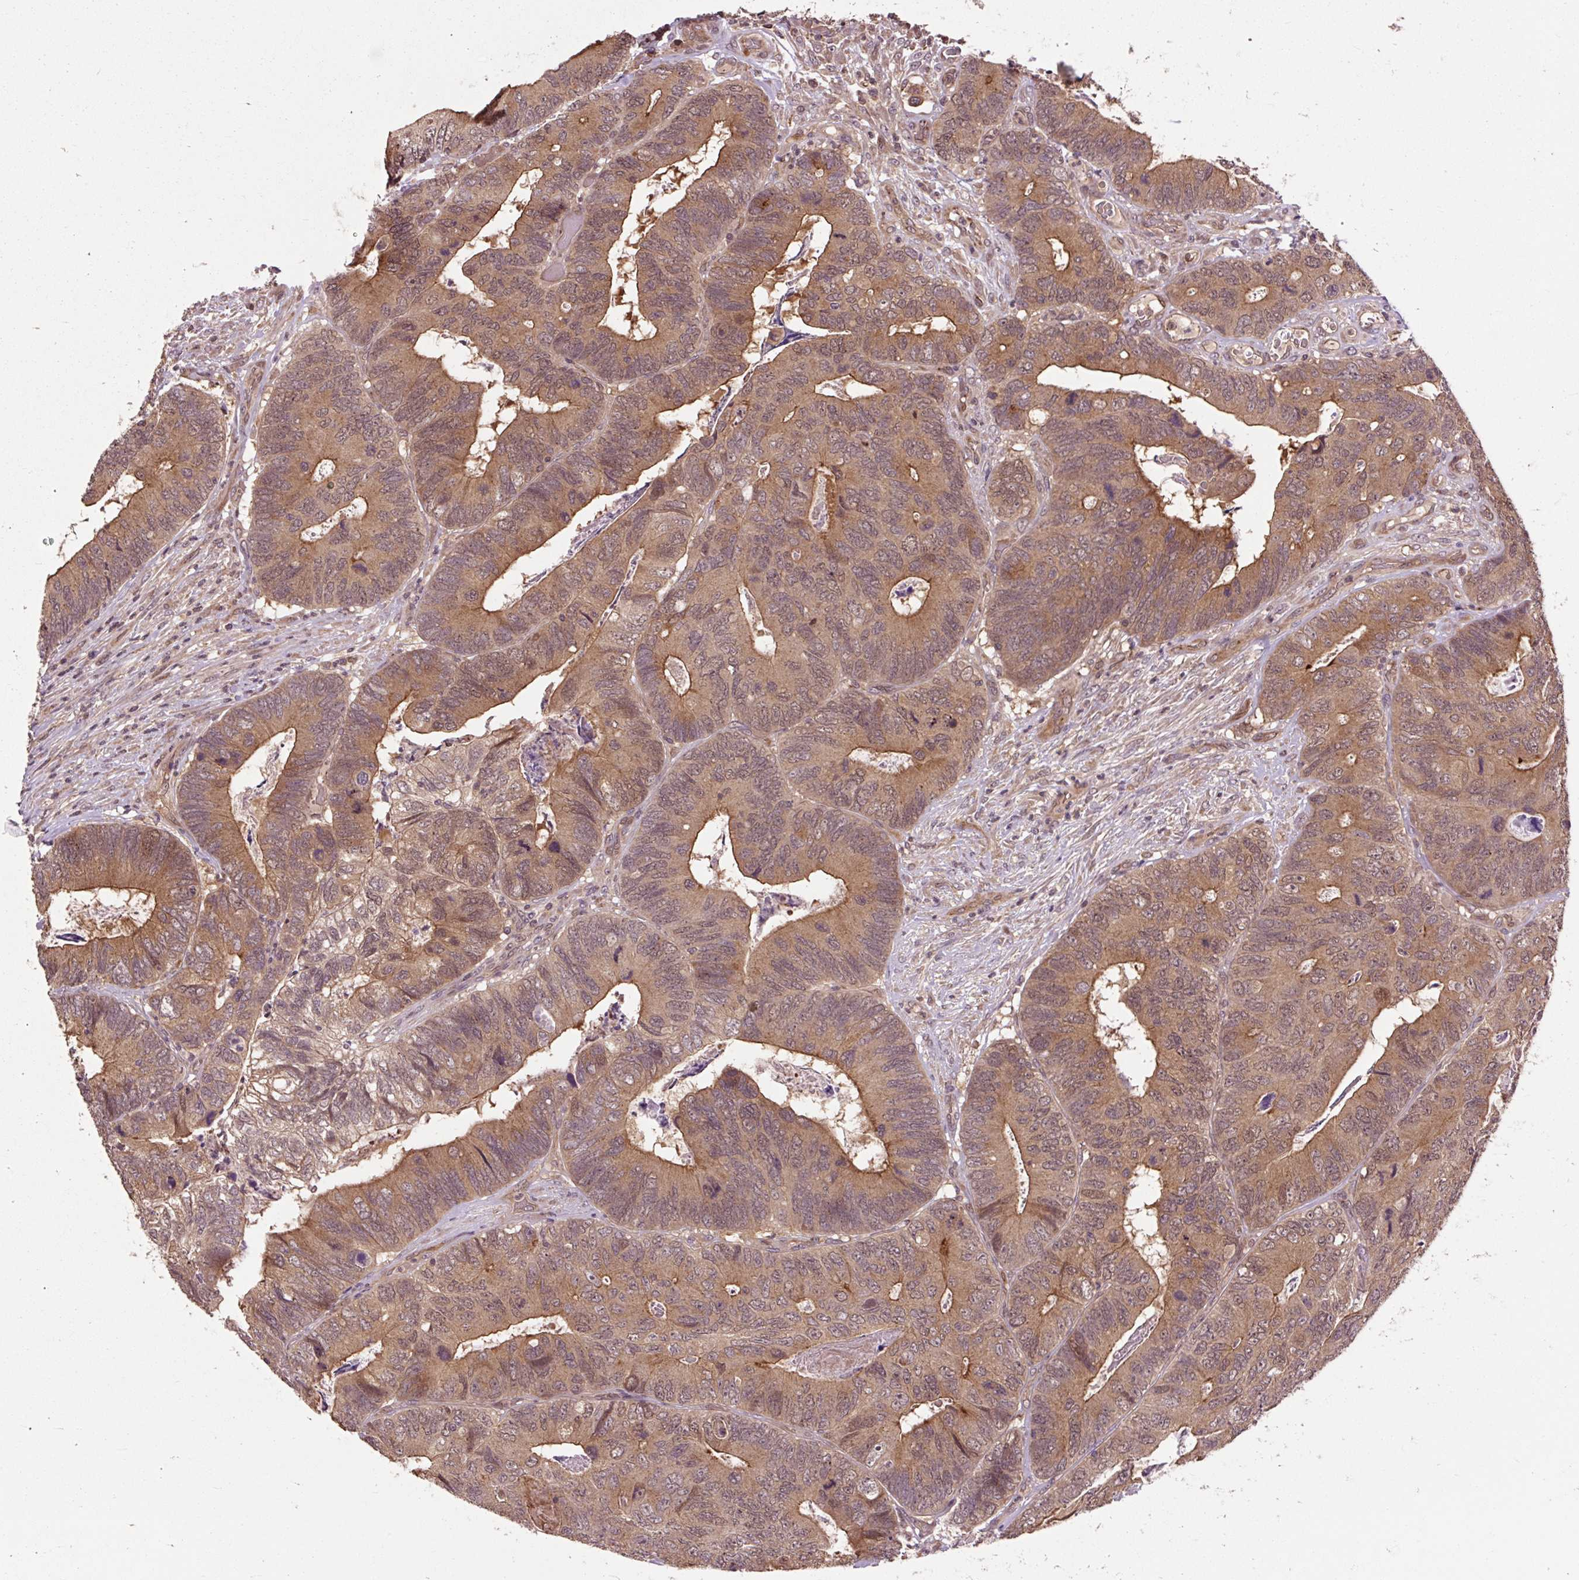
{"staining": {"intensity": "moderate", "quantity": ">75%", "location": "cytoplasmic/membranous,nuclear"}, "tissue": "colorectal cancer", "cell_type": "Tumor cells", "image_type": "cancer", "snomed": [{"axis": "morphology", "description": "Adenocarcinoma, NOS"}, {"axis": "topography", "description": "Colon"}], "caption": "Immunohistochemistry (IHC) photomicrograph of neoplastic tissue: colorectal cancer stained using immunohistochemistry reveals medium levels of moderate protein expression localized specifically in the cytoplasmic/membranous and nuclear of tumor cells, appearing as a cytoplasmic/membranous and nuclear brown color.", "gene": "MMS19", "patient": {"sex": "female", "age": 67}}